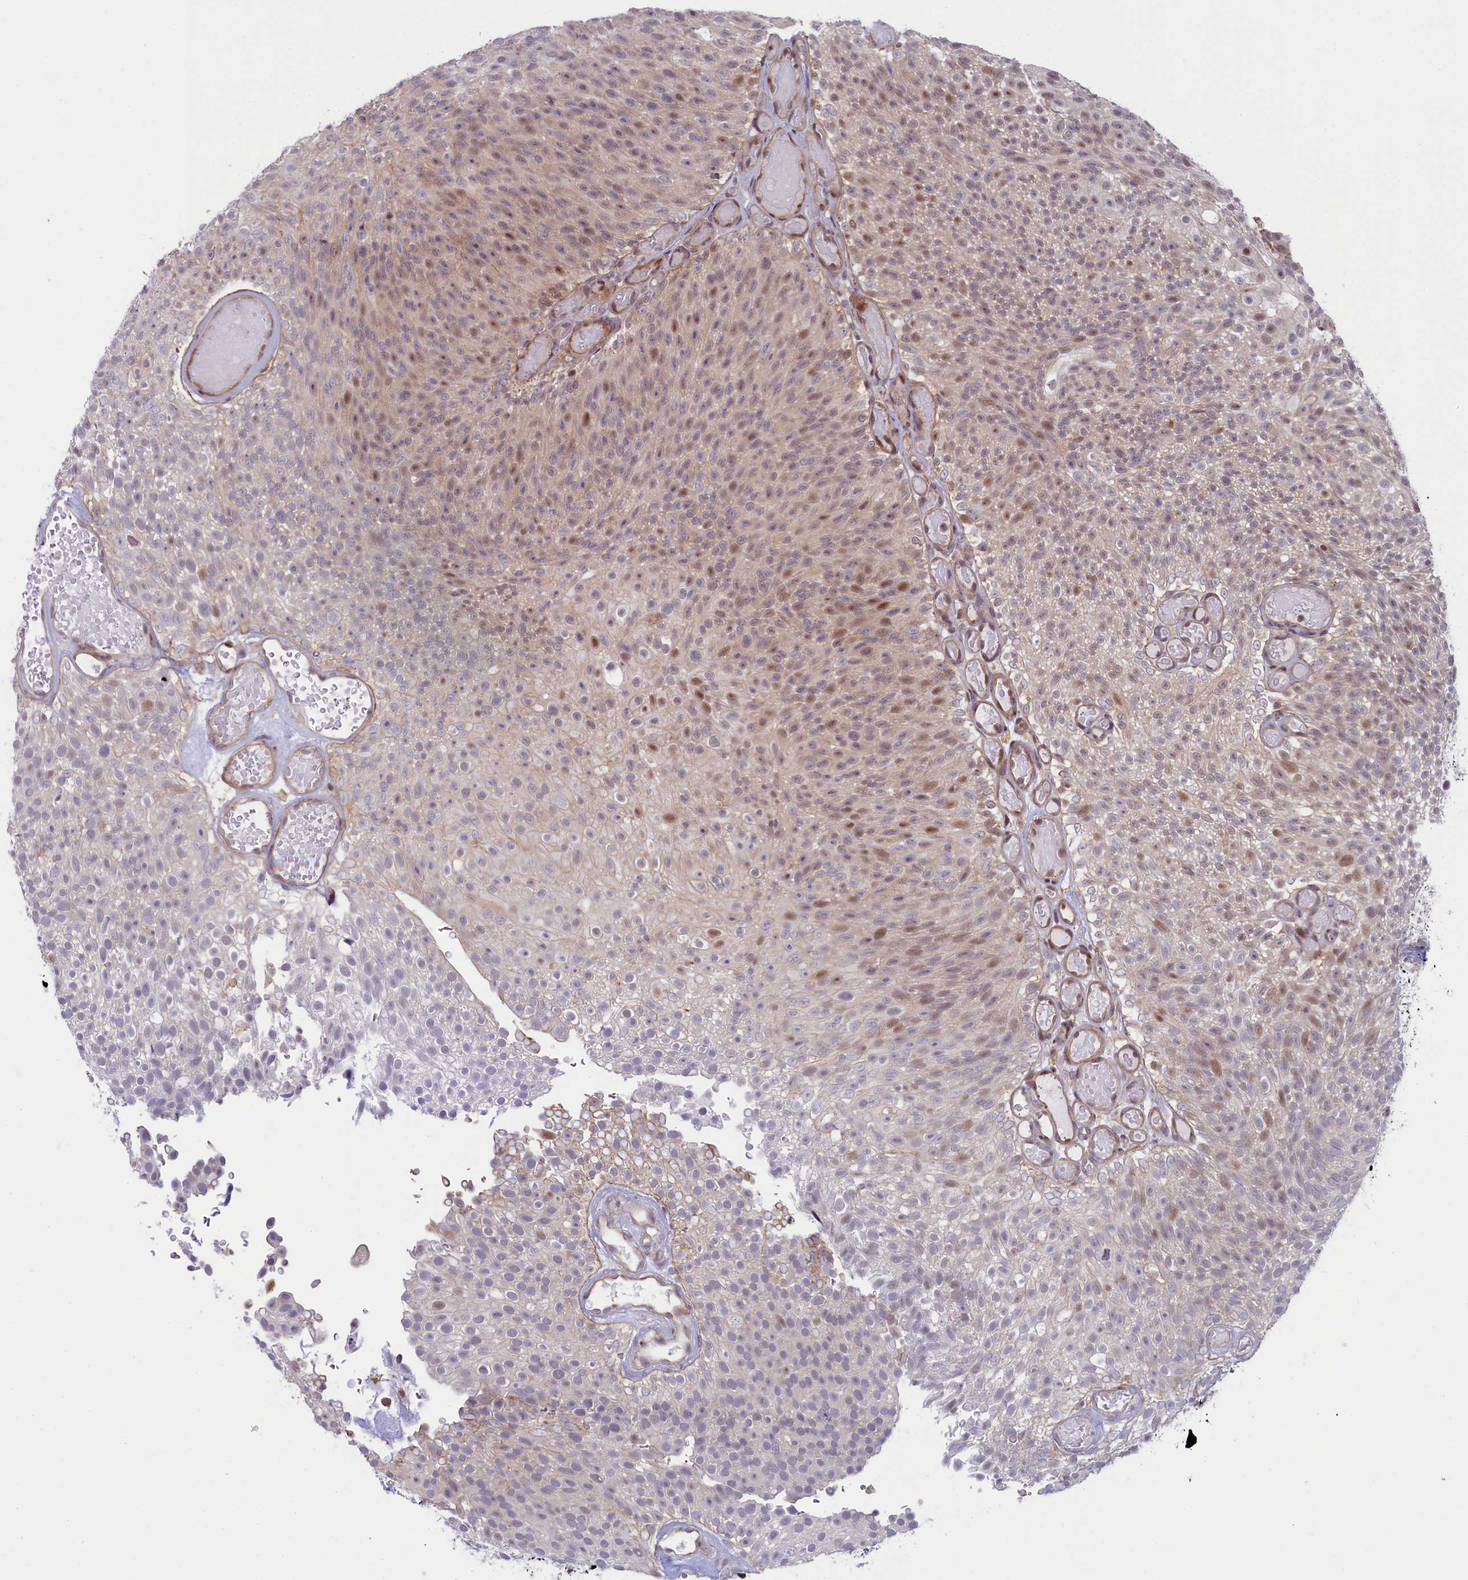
{"staining": {"intensity": "moderate", "quantity": "<25%", "location": "nuclear"}, "tissue": "urothelial cancer", "cell_type": "Tumor cells", "image_type": "cancer", "snomed": [{"axis": "morphology", "description": "Urothelial carcinoma, Low grade"}, {"axis": "topography", "description": "Urinary bladder"}], "caption": "About <25% of tumor cells in urothelial carcinoma (low-grade) show moderate nuclear protein staining as visualized by brown immunohistochemical staining.", "gene": "FCHO1", "patient": {"sex": "male", "age": 78}}